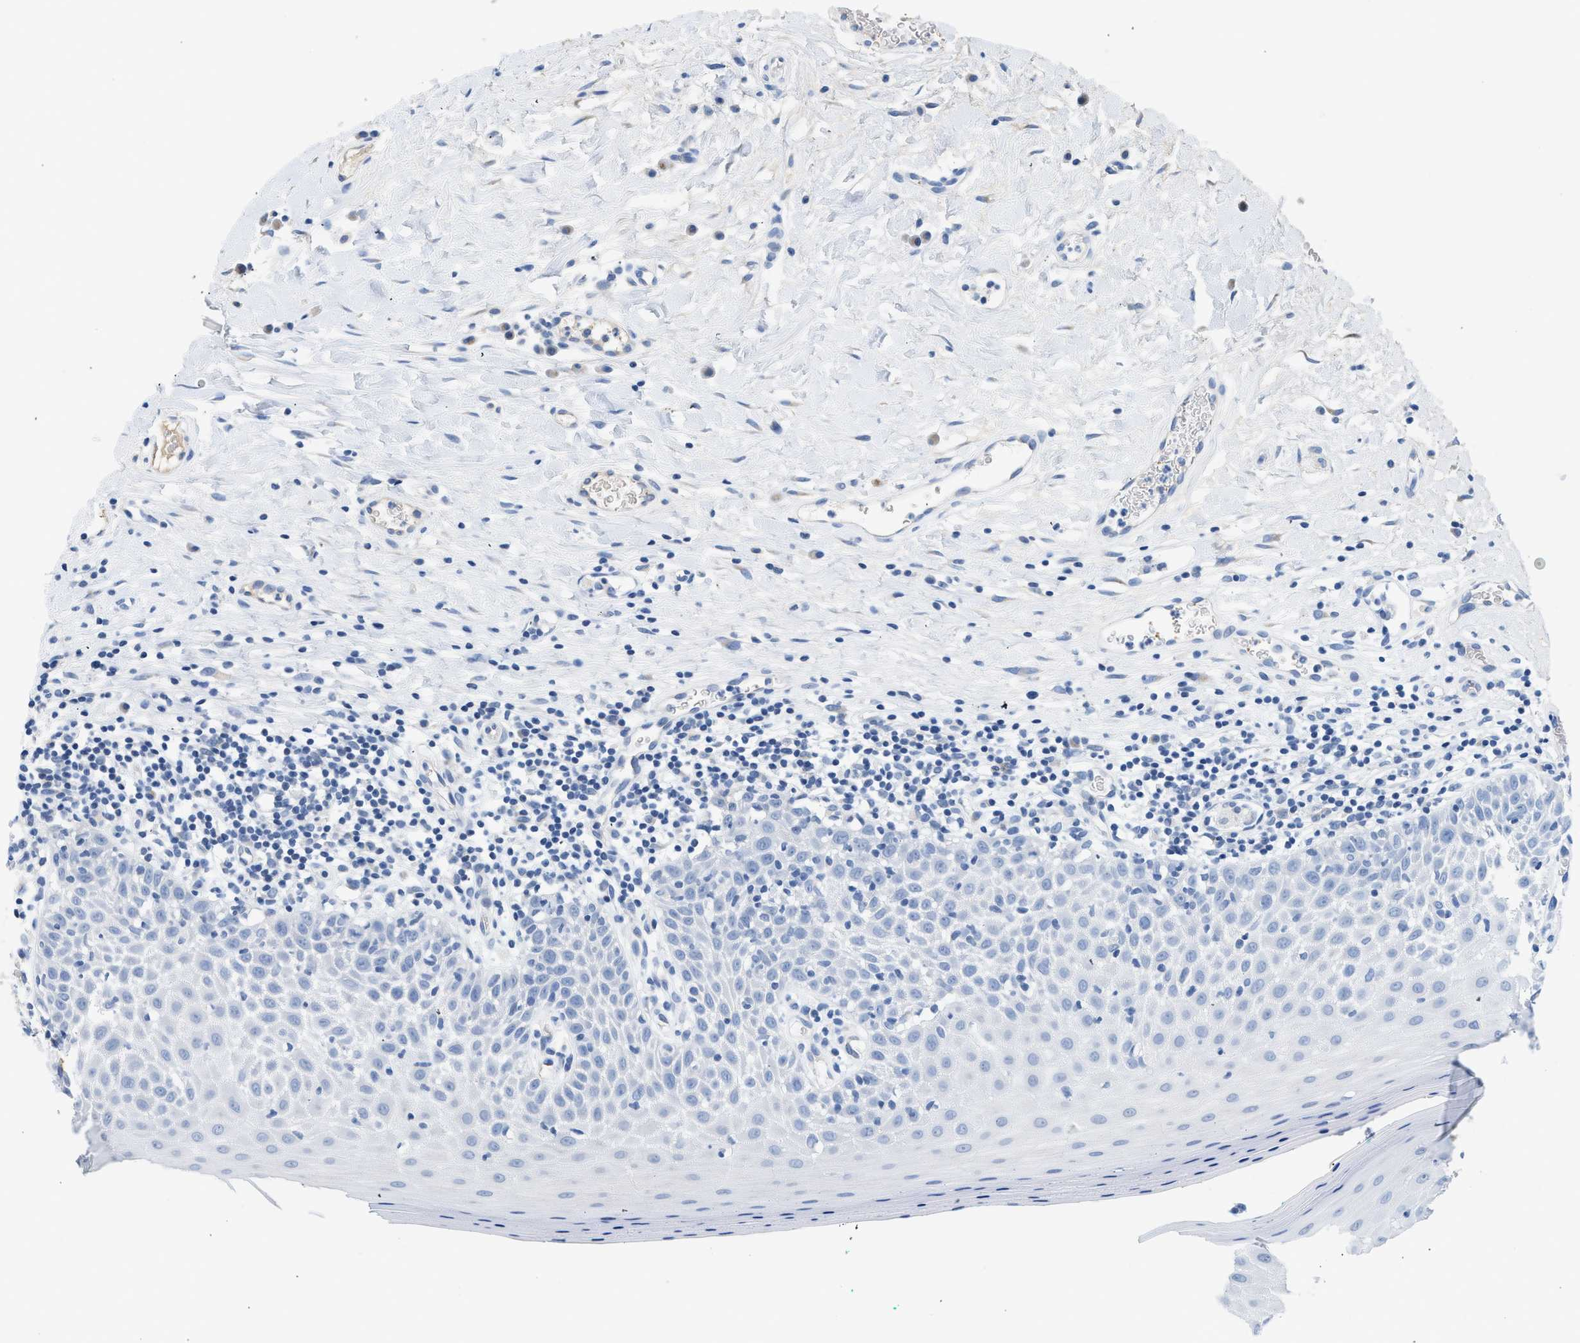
{"staining": {"intensity": "negative", "quantity": "none", "location": "none"}, "tissue": "oral mucosa", "cell_type": "Squamous epithelial cells", "image_type": "normal", "snomed": [{"axis": "morphology", "description": "Normal tissue, NOS"}, {"axis": "topography", "description": "Skeletal muscle"}, {"axis": "topography", "description": "Oral tissue"}], "caption": "A high-resolution histopathology image shows IHC staining of unremarkable oral mucosa, which displays no significant positivity in squamous epithelial cells. The staining was performed using DAB (3,3'-diaminobenzidine) to visualize the protein expression in brown, while the nuclei were stained in blue with hematoxylin (Magnification: 20x).", "gene": "PIM1", "patient": {"sex": "male", "age": 58}}